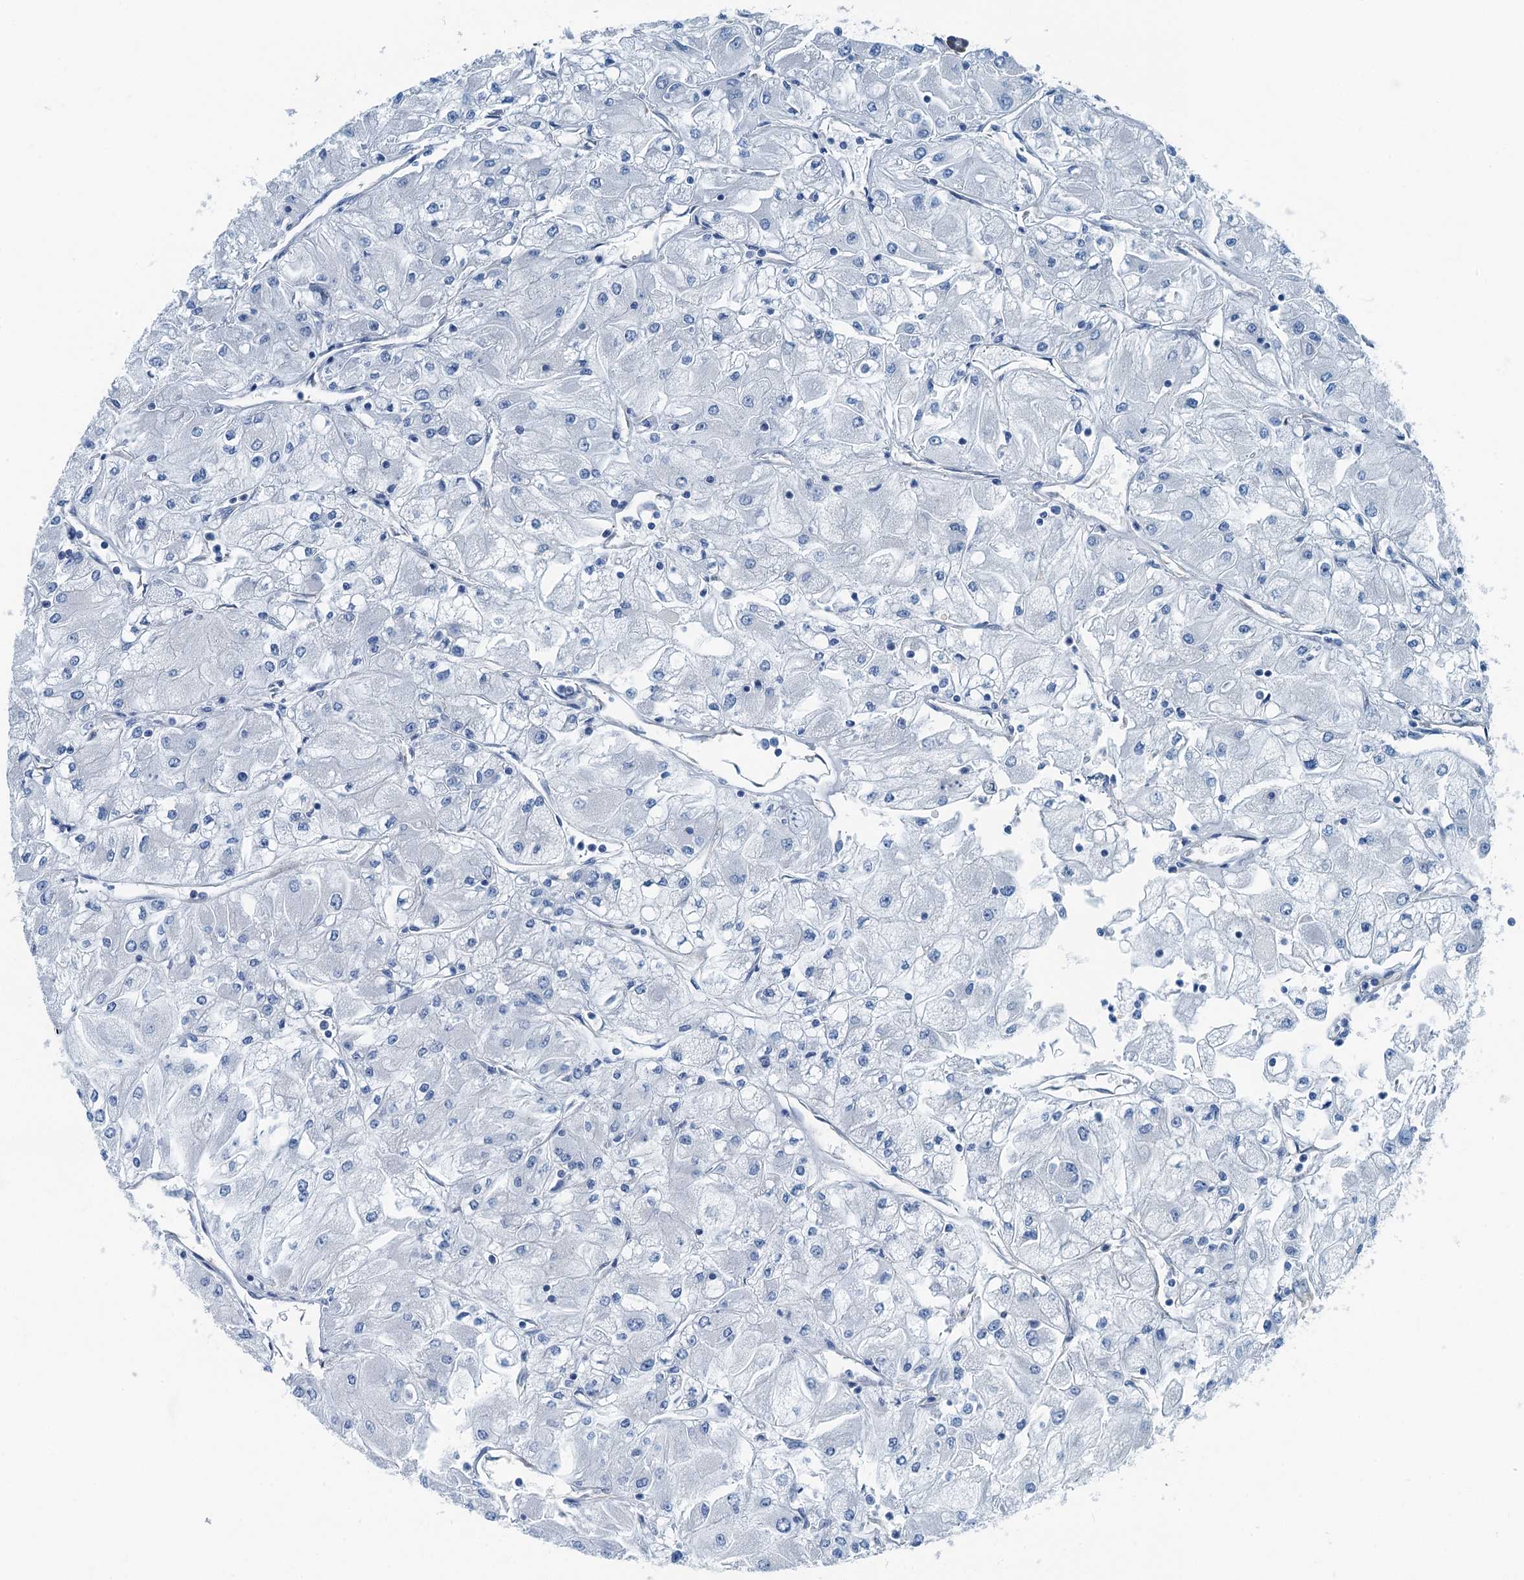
{"staining": {"intensity": "negative", "quantity": "none", "location": "none"}, "tissue": "renal cancer", "cell_type": "Tumor cells", "image_type": "cancer", "snomed": [{"axis": "morphology", "description": "Adenocarcinoma, NOS"}, {"axis": "topography", "description": "Kidney"}], "caption": "A high-resolution histopathology image shows IHC staining of renal adenocarcinoma, which reveals no significant staining in tumor cells.", "gene": "GFOD2", "patient": {"sex": "male", "age": 80}}